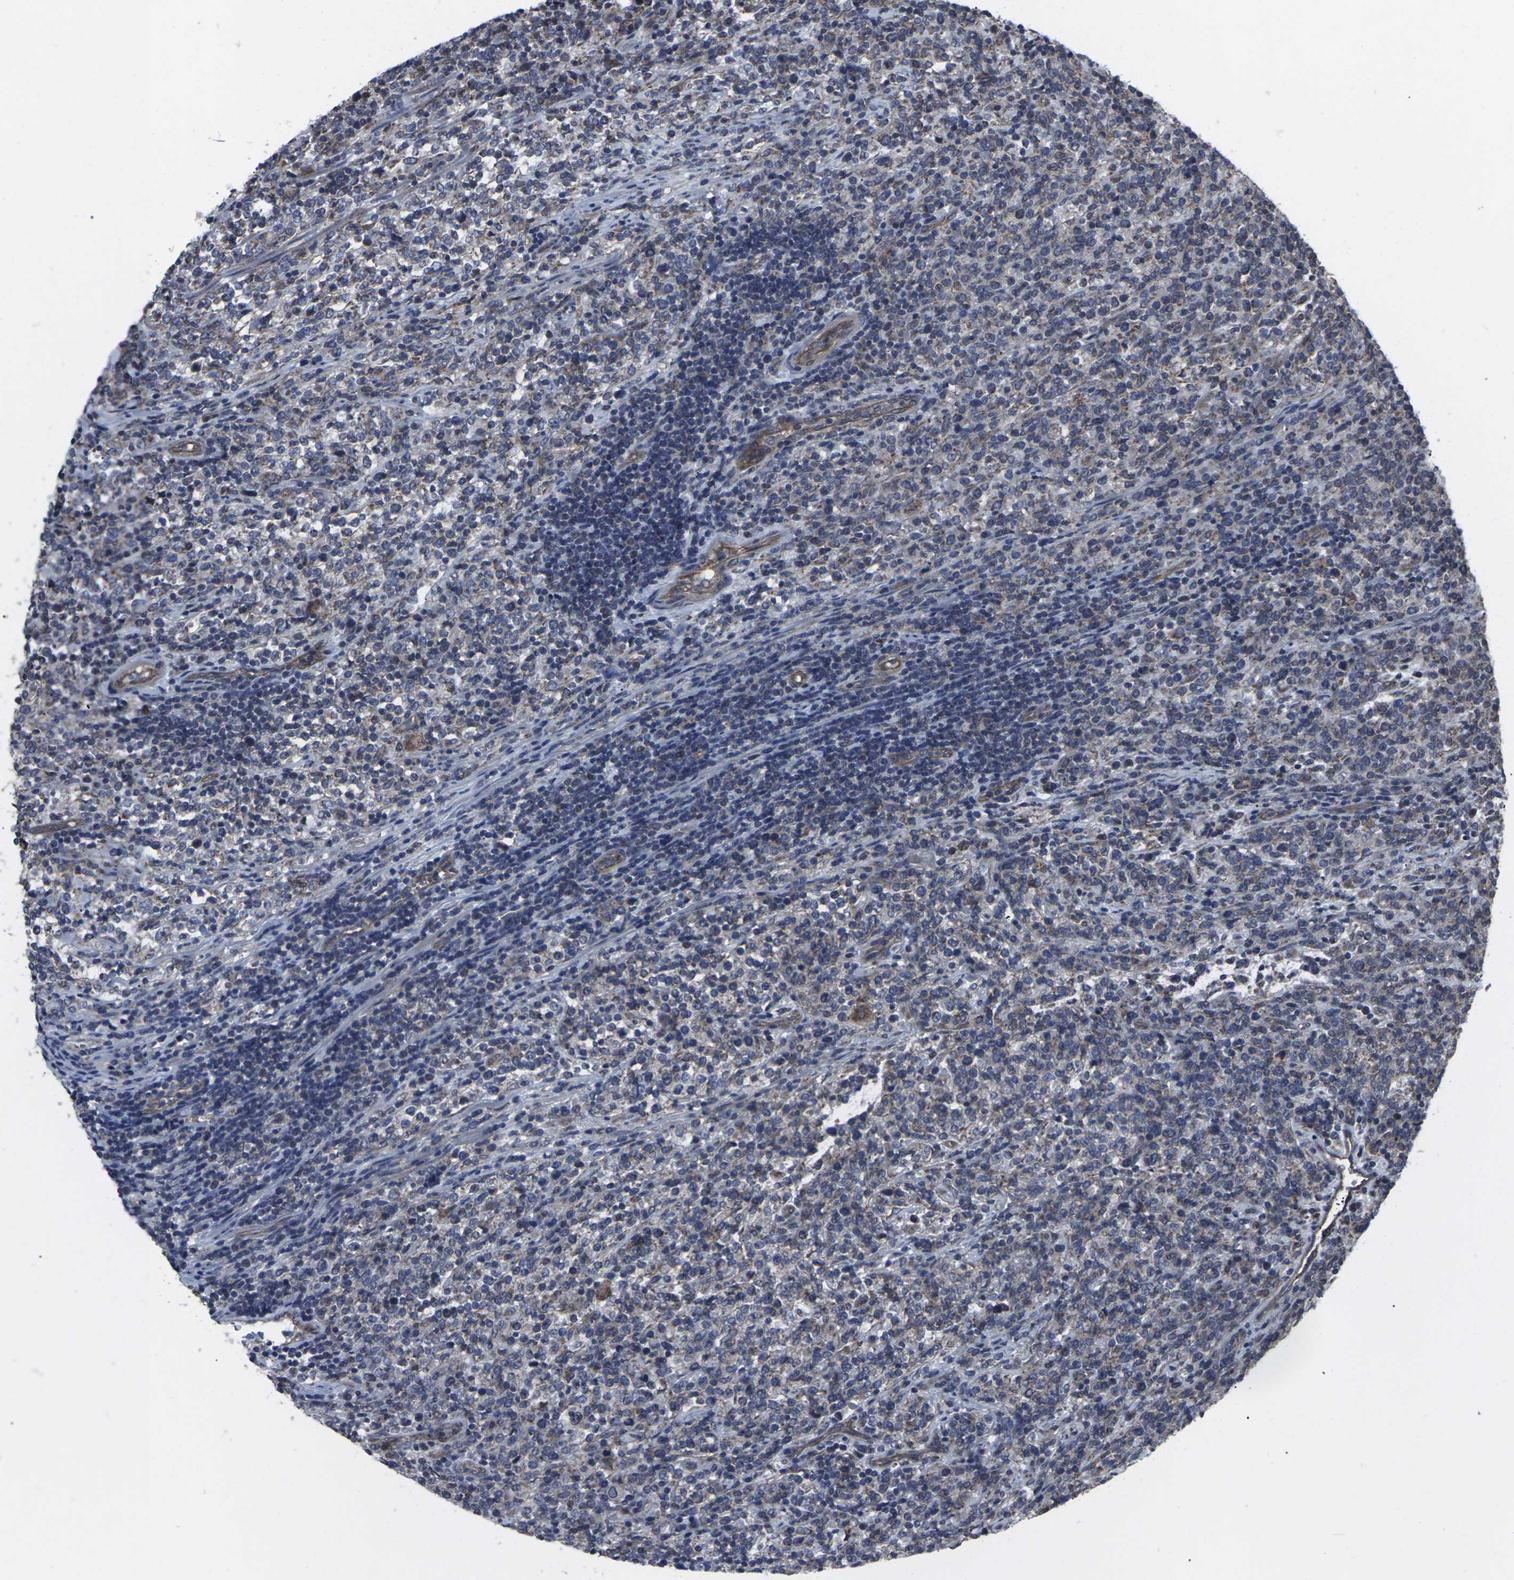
{"staining": {"intensity": "moderate", "quantity": "25%-75%", "location": "cytoplasmic/membranous"}, "tissue": "lymphoma", "cell_type": "Tumor cells", "image_type": "cancer", "snomed": [{"axis": "morphology", "description": "Malignant lymphoma, non-Hodgkin's type, High grade"}, {"axis": "topography", "description": "Soft tissue"}], "caption": "About 25%-75% of tumor cells in lymphoma demonstrate moderate cytoplasmic/membranous protein expression as visualized by brown immunohistochemical staining.", "gene": "MAPKAPK2", "patient": {"sex": "male", "age": 18}}